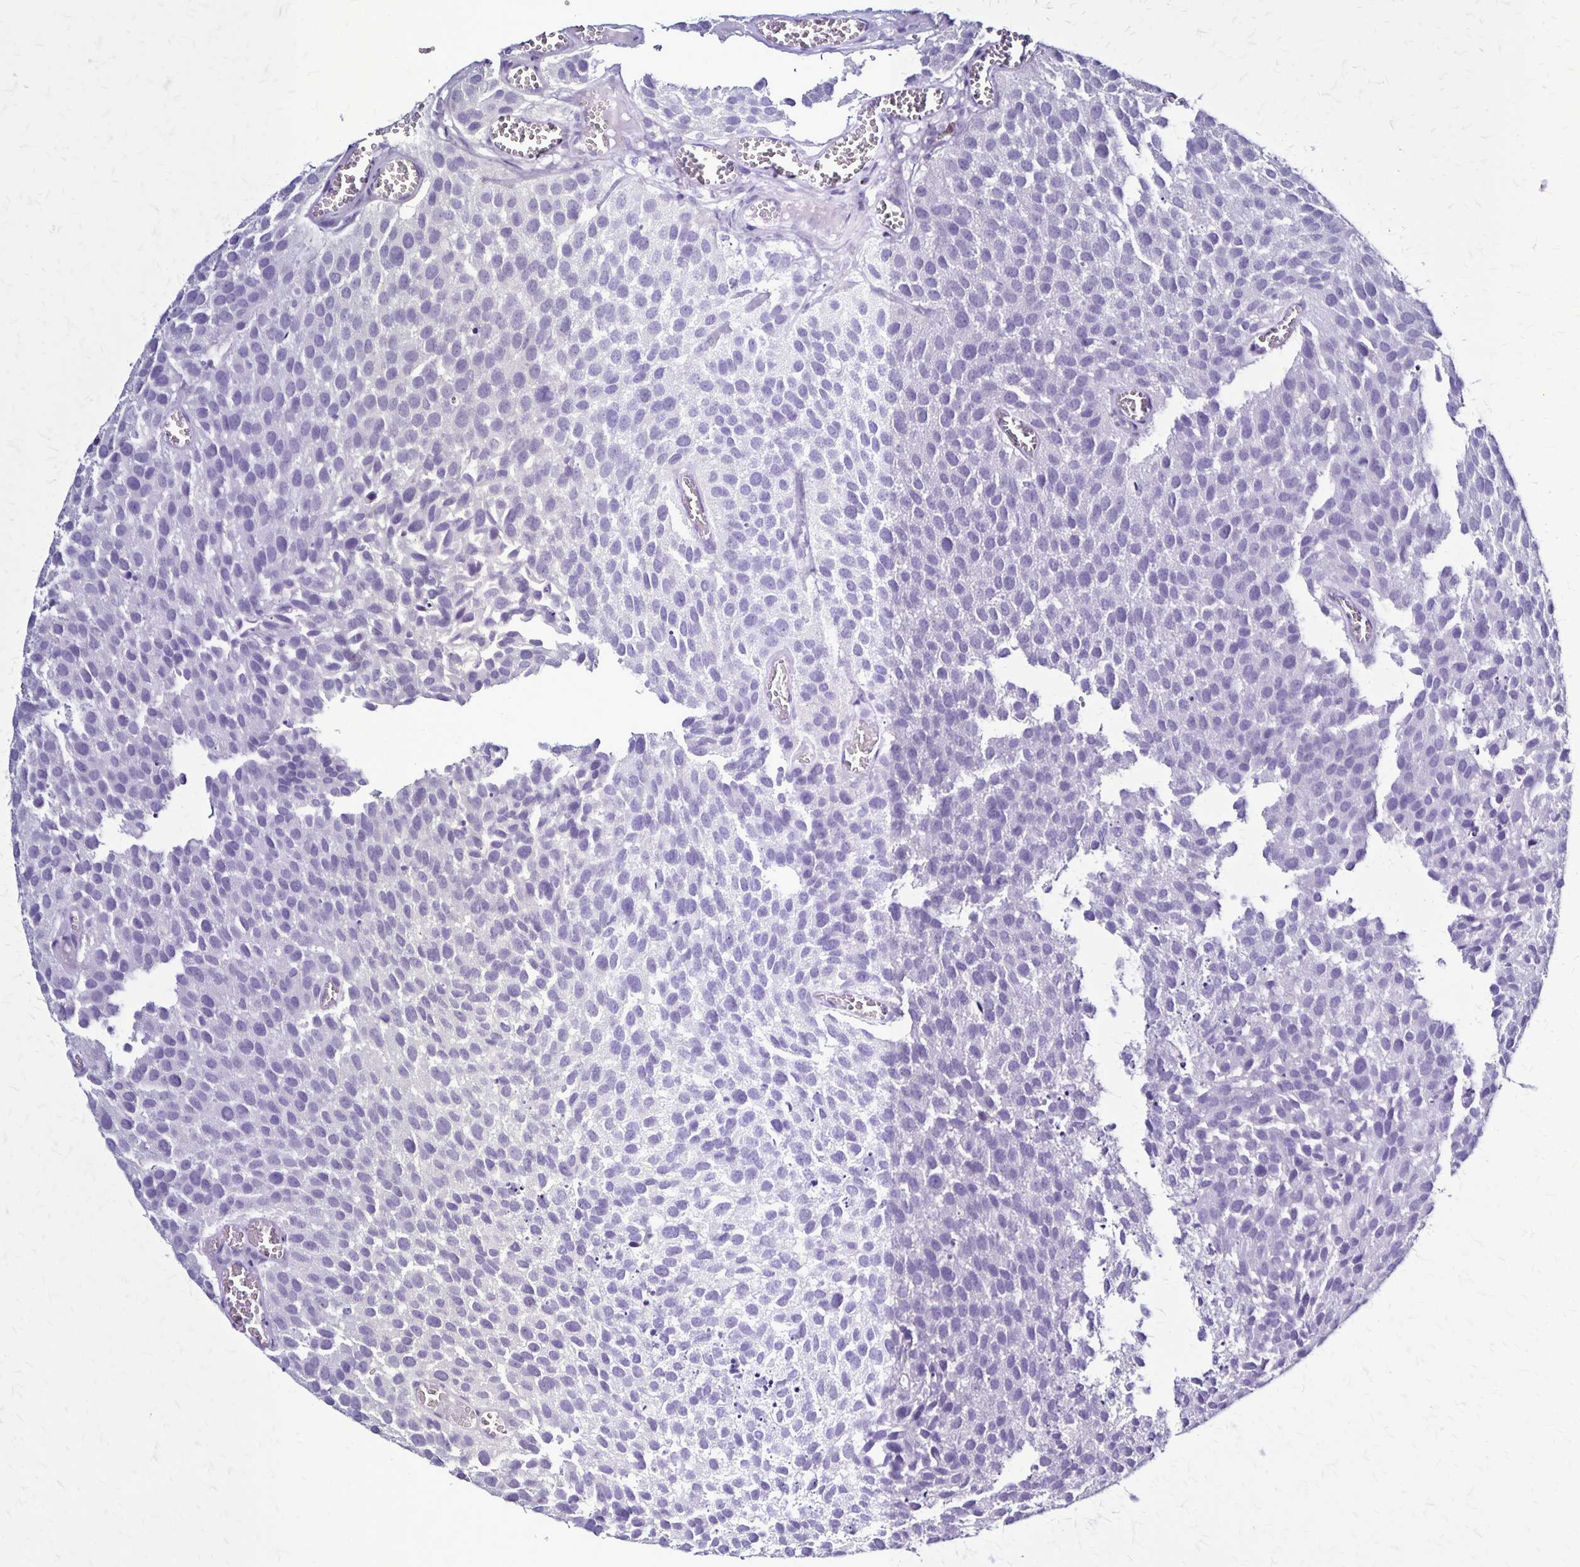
{"staining": {"intensity": "negative", "quantity": "none", "location": "none"}, "tissue": "urothelial cancer", "cell_type": "Tumor cells", "image_type": "cancer", "snomed": [{"axis": "morphology", "description": "Urothelial carcinoma, Low grade"}, {"axis": "topography", "description": "Urinary bladder"}], "caption": "IHC micrograph of neoplastic tissue: urothelial cancer stained with DAB shows no significant protein expression in tumor cells.", "gene": "PLXNA4", "patient": {"sex": "female", "age": 69}}